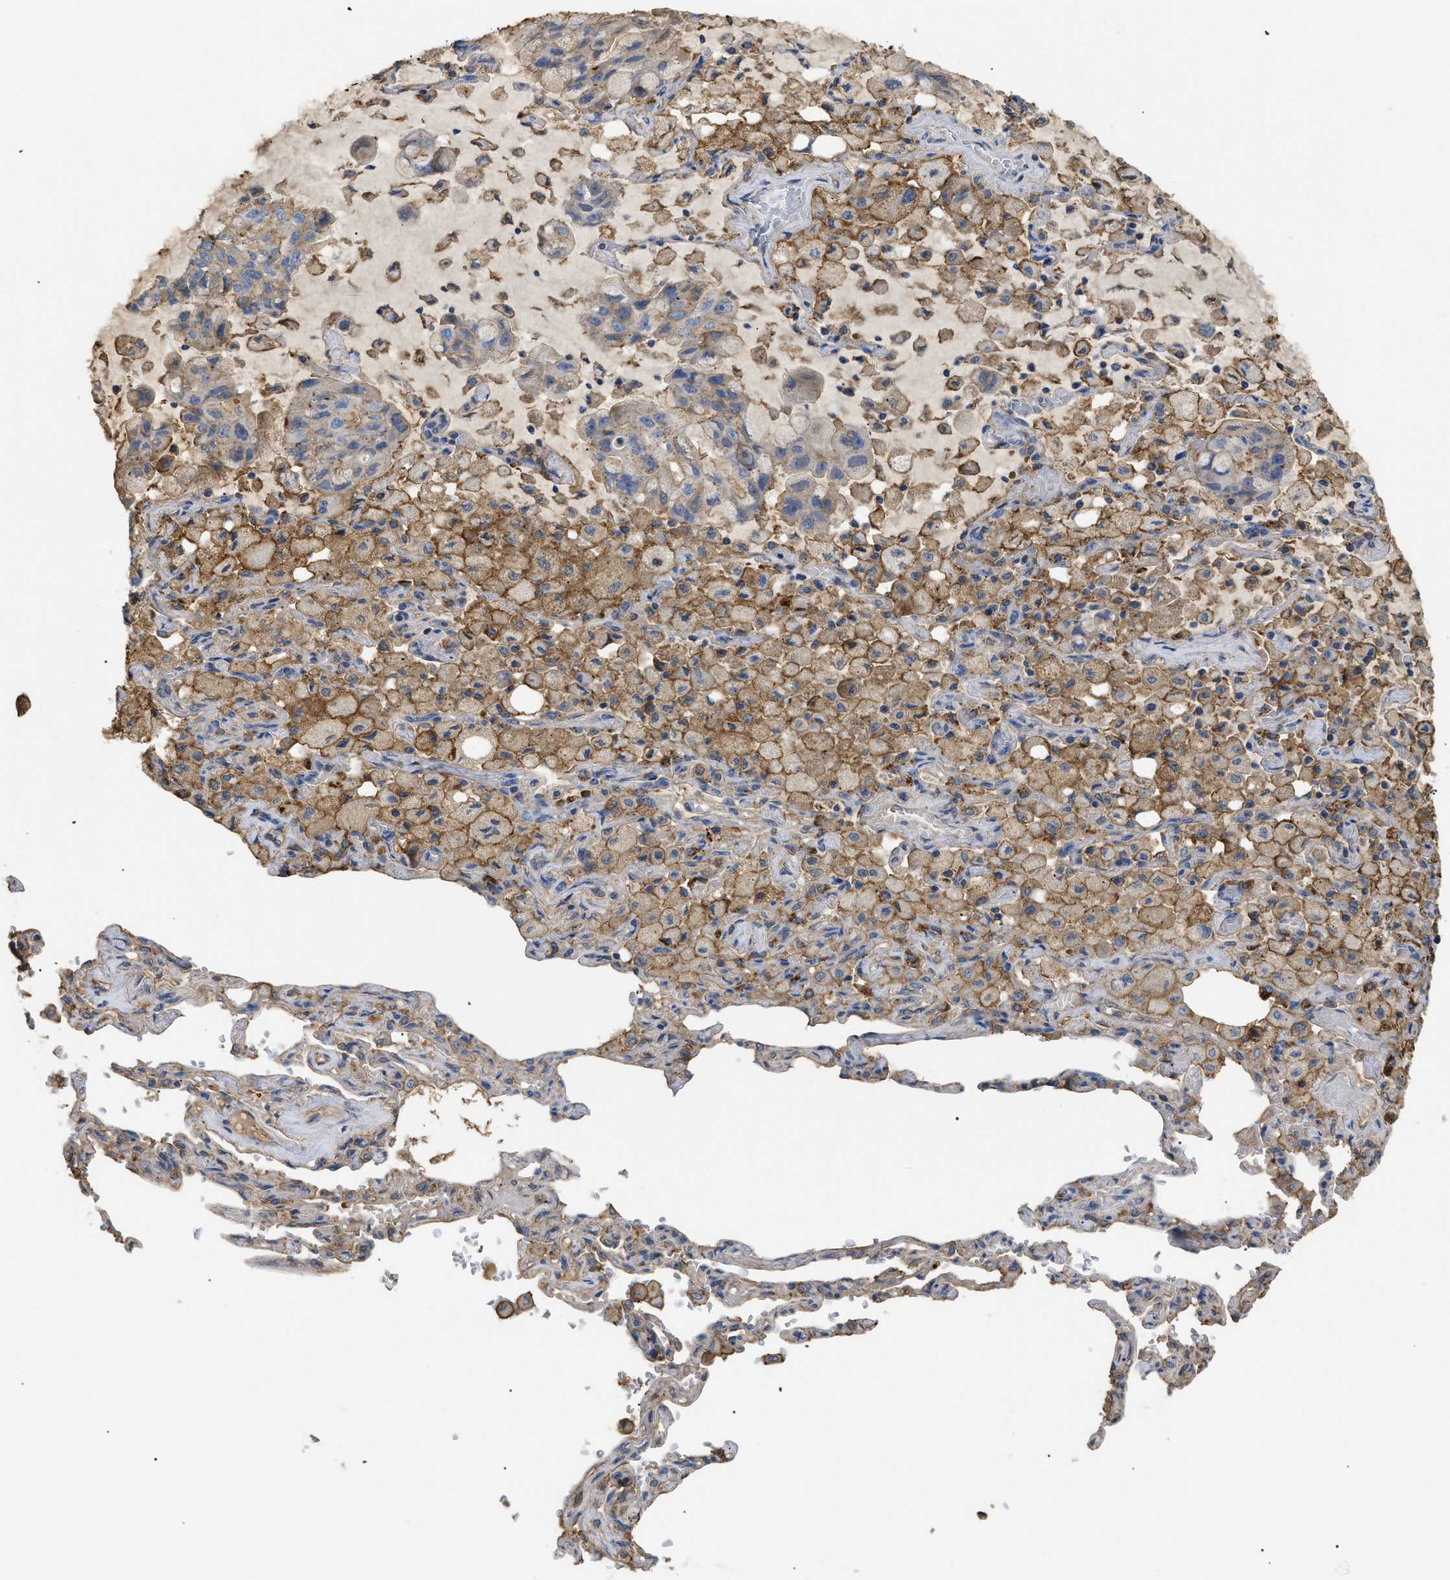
{"staining": {"intensity": "moderate", "quantity": ">75%", "location": "cytoplasmic/membranous"}, "tissue": "lung cancer", "cell_type": "Tumor cells", "image_type": "cancer", "snomed": [{"axis": "morphology", "description": "Adenocarcinoma, NOS"}, {"axis": "topography", "description": "Lung"}], "caption": "Lung cancer stained with a protein marker exhibits moderate staining in tumor cells.", "gene": "ANXA4", "patient": {"sex": "male", "age": 64}}